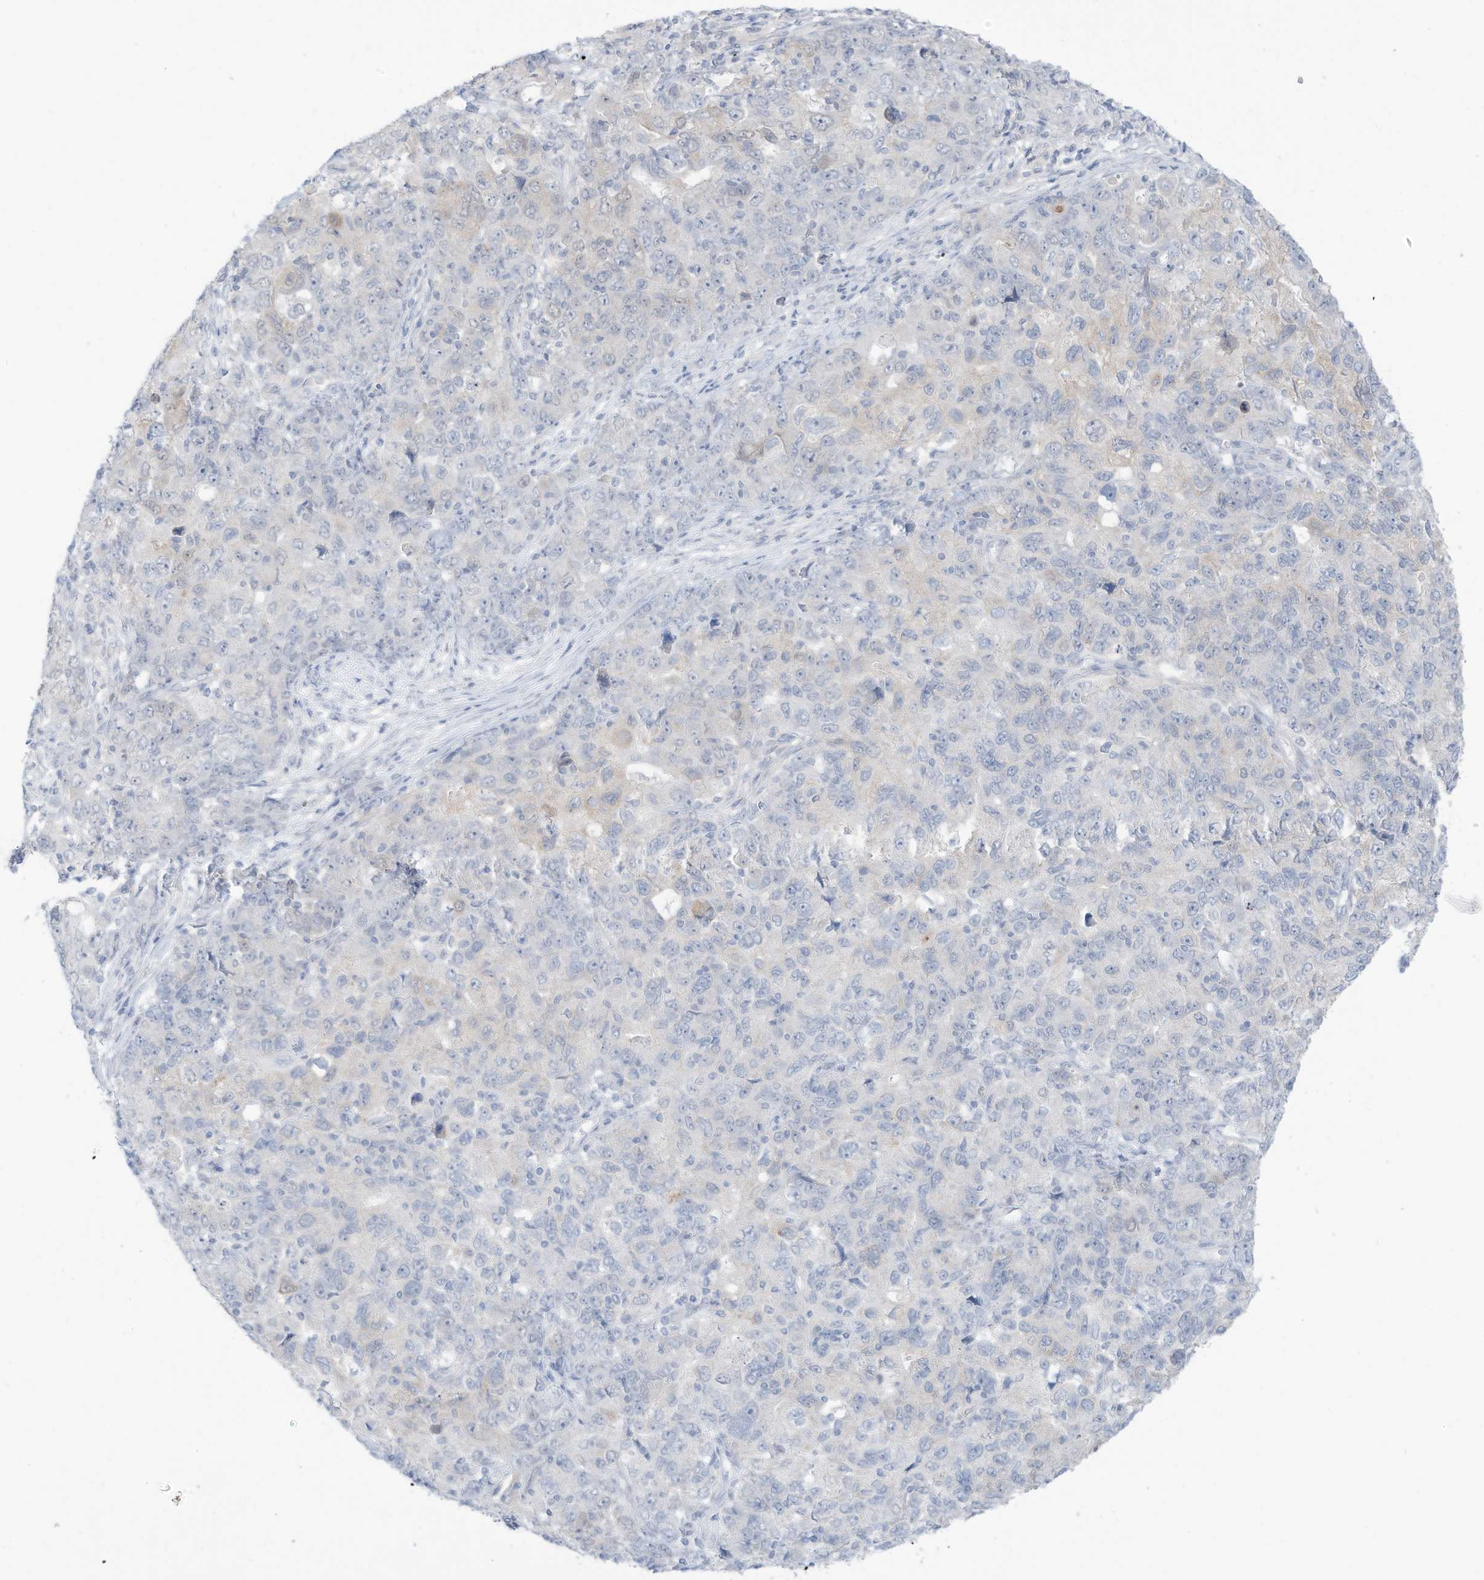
{"staining": {"intensity": "negative", "quantity": "none", "location": "none"}, "tissue": "ovarian cancer", "cell_type": "Tumor cells", "image_type": "cancer", "snomed": [{"axis": "morphology", "description": "Carcinoma, endometroid"}, {"axis": "topography", "description": "Ovary"}], "caption": "High magnification brightfield microscopy of ovarian cancer (endometroid carcinoma) stained with DAB (brown) and counterstained with hematoxylin (blue): tumor cells show no significant expression.", "gene": "OGT", "patient": {"sex": "female", "age": 42}}